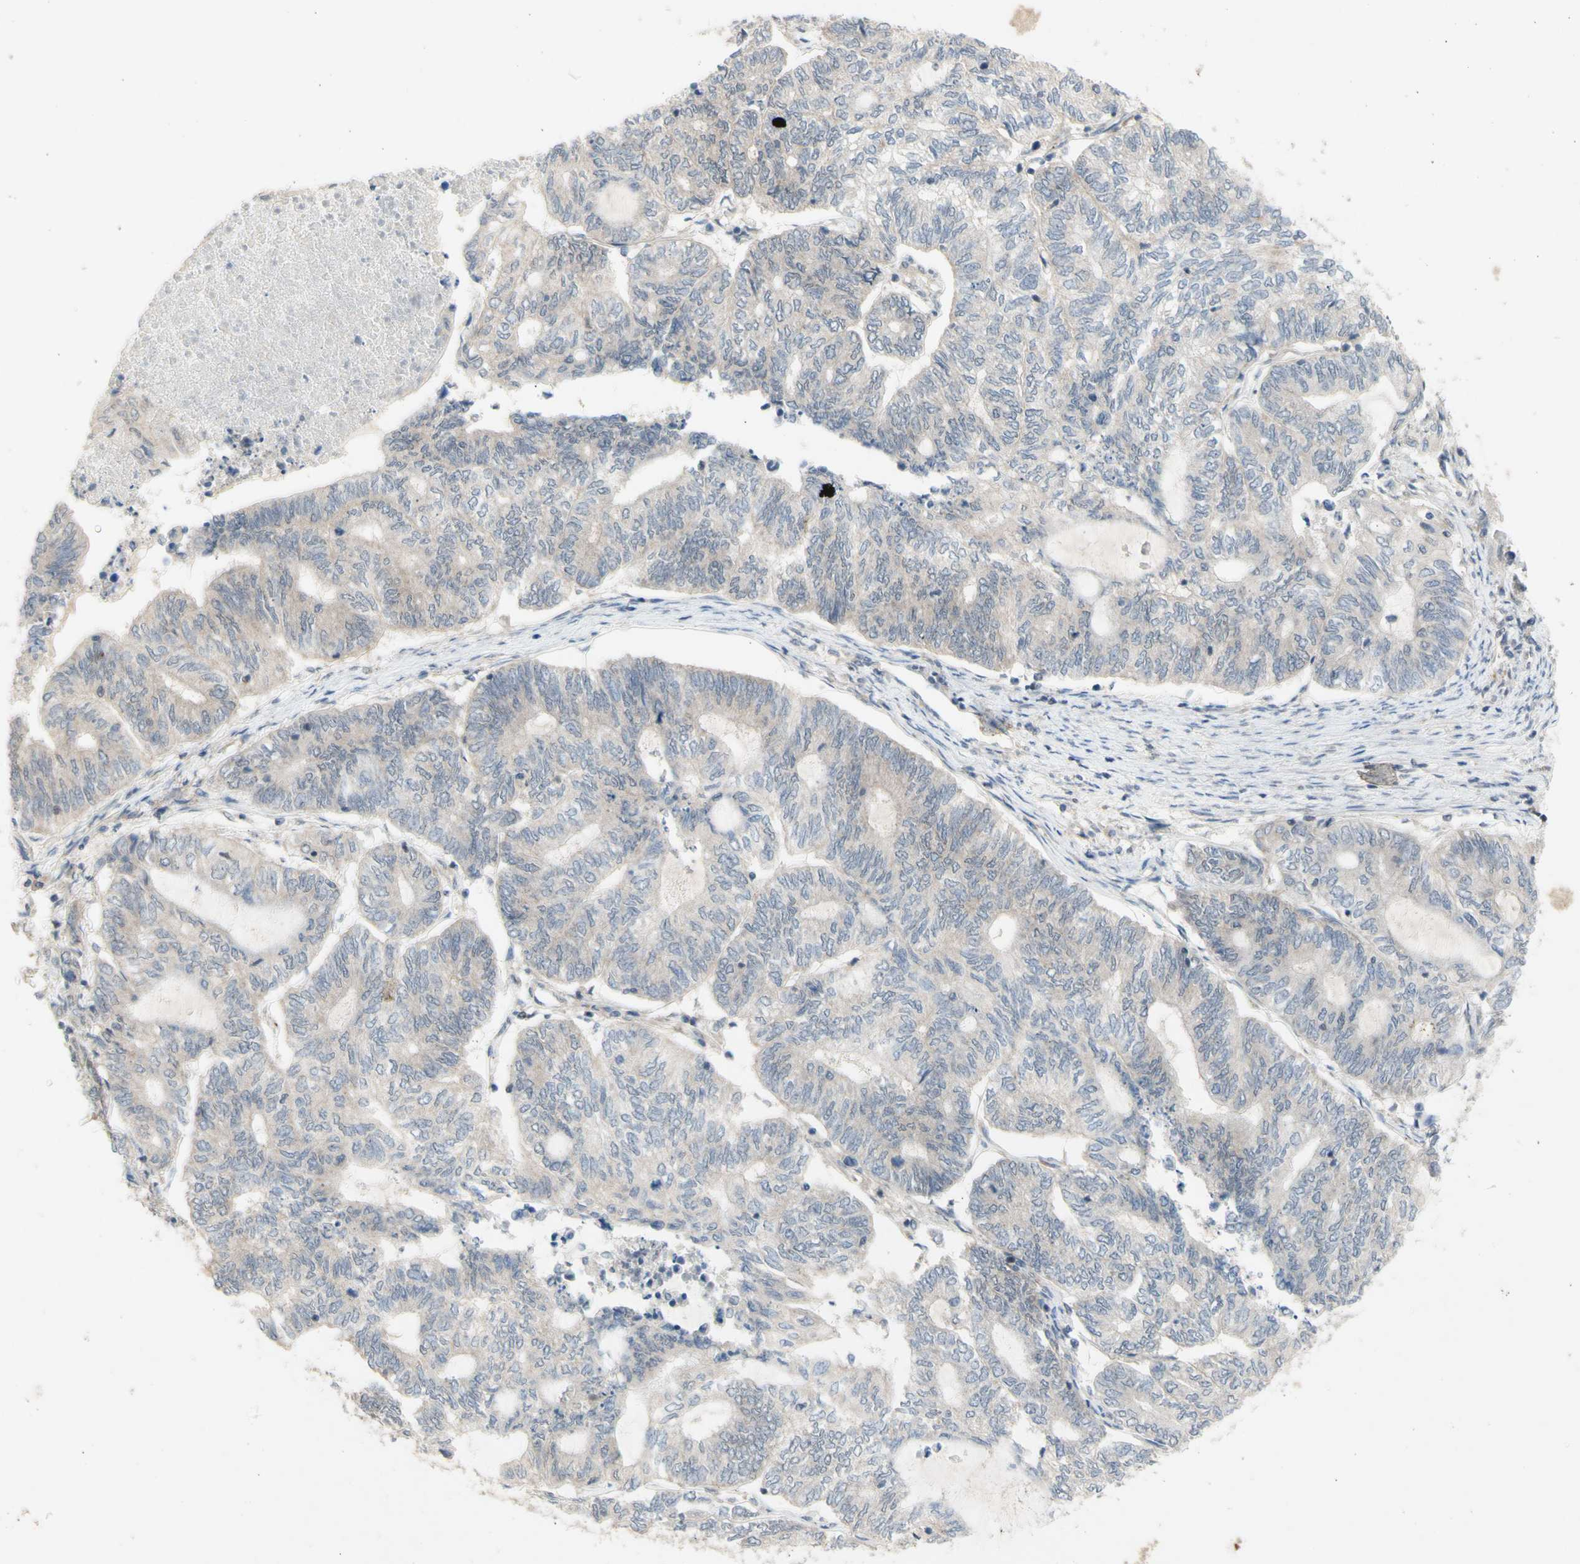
{"staining": {"intensity": "negative", "quantity": "none", "location": "none"}, "tissue": "endometrial cancer", "cell_type": "Tumor cells", "image_type": "cancer", "snomed": [{"axis": "morphology", "description": "Adenocarcinoma, NOS"}, {"axis": "topography", "description": "Uterus"}, {"axis": "topography", "description": "Endometrium"}], "caption": "Immunohistochemistry (IHC) of endometrial adenocarcinoma demonstrates no expression in tumor cells.", "gene": "NLRP1", "patient": {"sex": "female", "age": 70}}